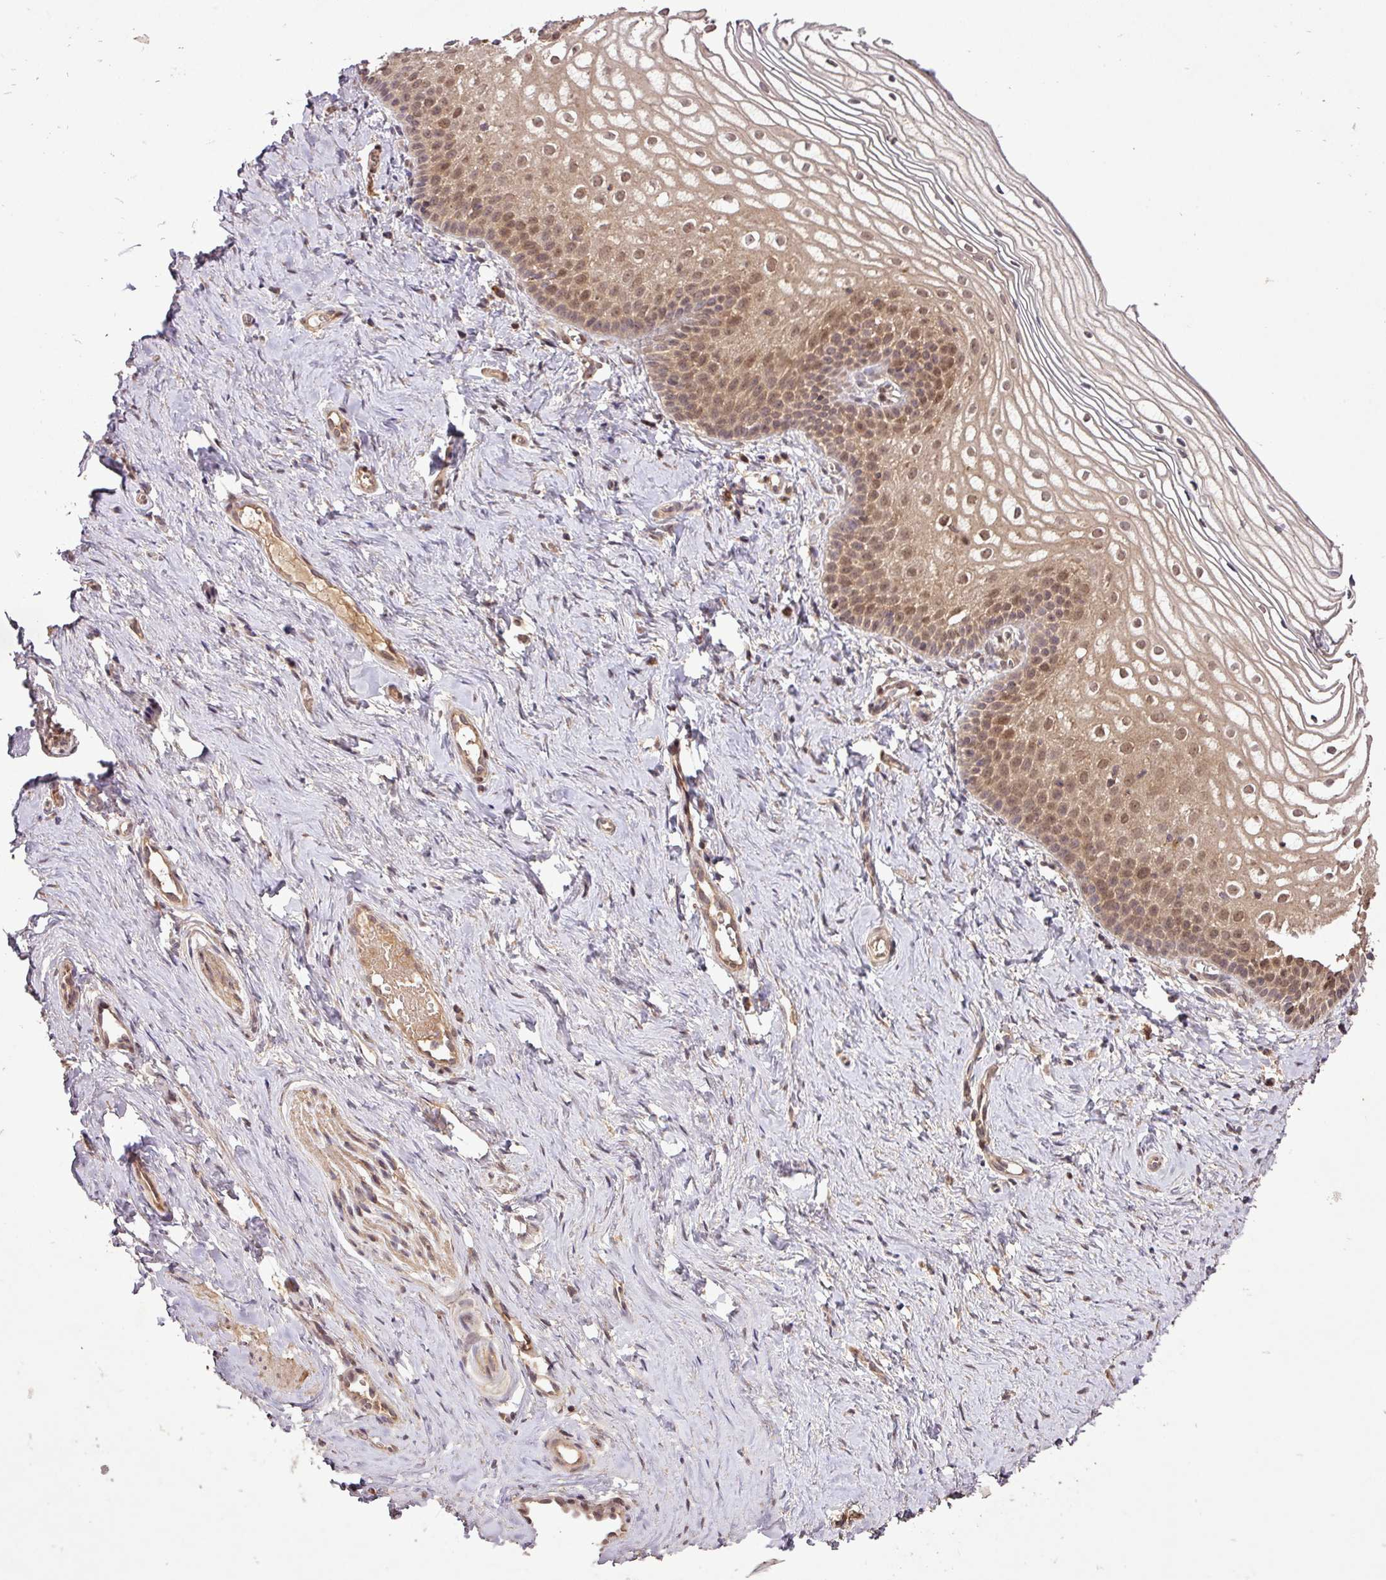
{"staining": {"intensity": "moderate", "quantity": ">75%", "location": "nuclear"}, "tissue": "vagina", "cell_type": "Squamous epithelial cells", "image_type": "normal", "snomed": [{"axis": "morphology", "description": "Normal tissue, NOS"}, {"axis": "topography", "description": "Vagina"}], "caption": "Moderate nuclear protein staining is identified in approximately >75% of squamous epithelial cells in vagina. Immunohistochemistry stains the protein of interest in brown and the nuclei are stained blue.", "gene": "FAIM", "patient": {"sex": "female", "age": 56}}